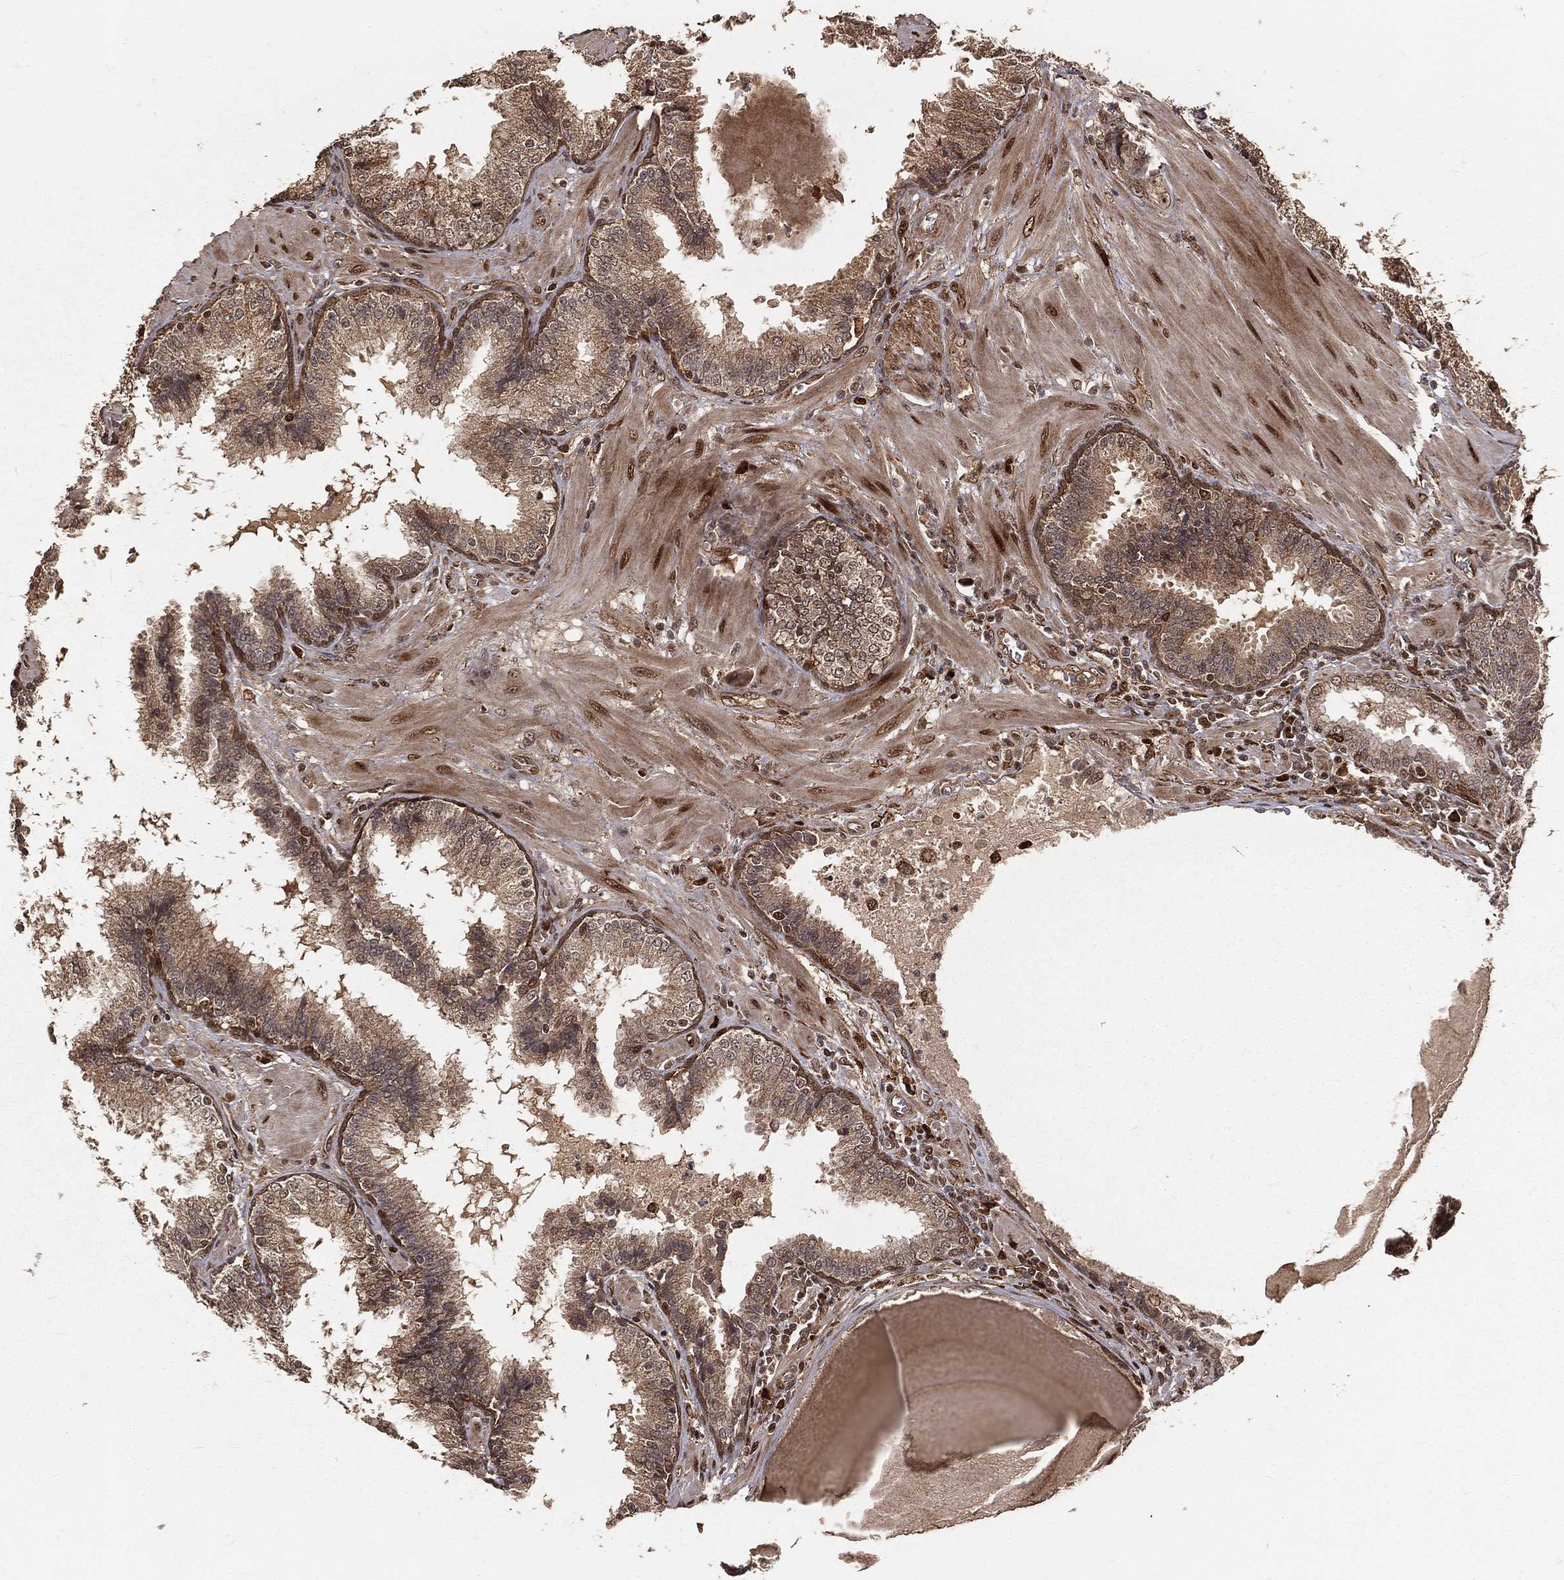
{"staining": {"intensity": "moderate", "quantity": ">75%", "location": "cytoplasmic/membranous,nuclear"}, "tissue": "prostate cancer", "cell_type": "Tumor cells", "image_type": "cancer", "snomed": [{"axis": "morphology", "description": "Adenocarcinoma, NOS"}, {"axis": "topography", "description": "Prostate"}], "caption": "Adenocarcinoma (prostate) stained with DAB (3,3'-diaminobenzidine) immunohistochemistry reveals medium levels of moderate cytoplasmic/membranous and nuclear staining in approximately >75% of tumor cells. The staining is performed using DAB (3,3'-diaminobenzidine) brown chromogen to label protein expression. The nuclei are counter-stained blue using hematoxylin.", "gene": "MAPK1", "patient": {"sex": "male", "age": 57}}